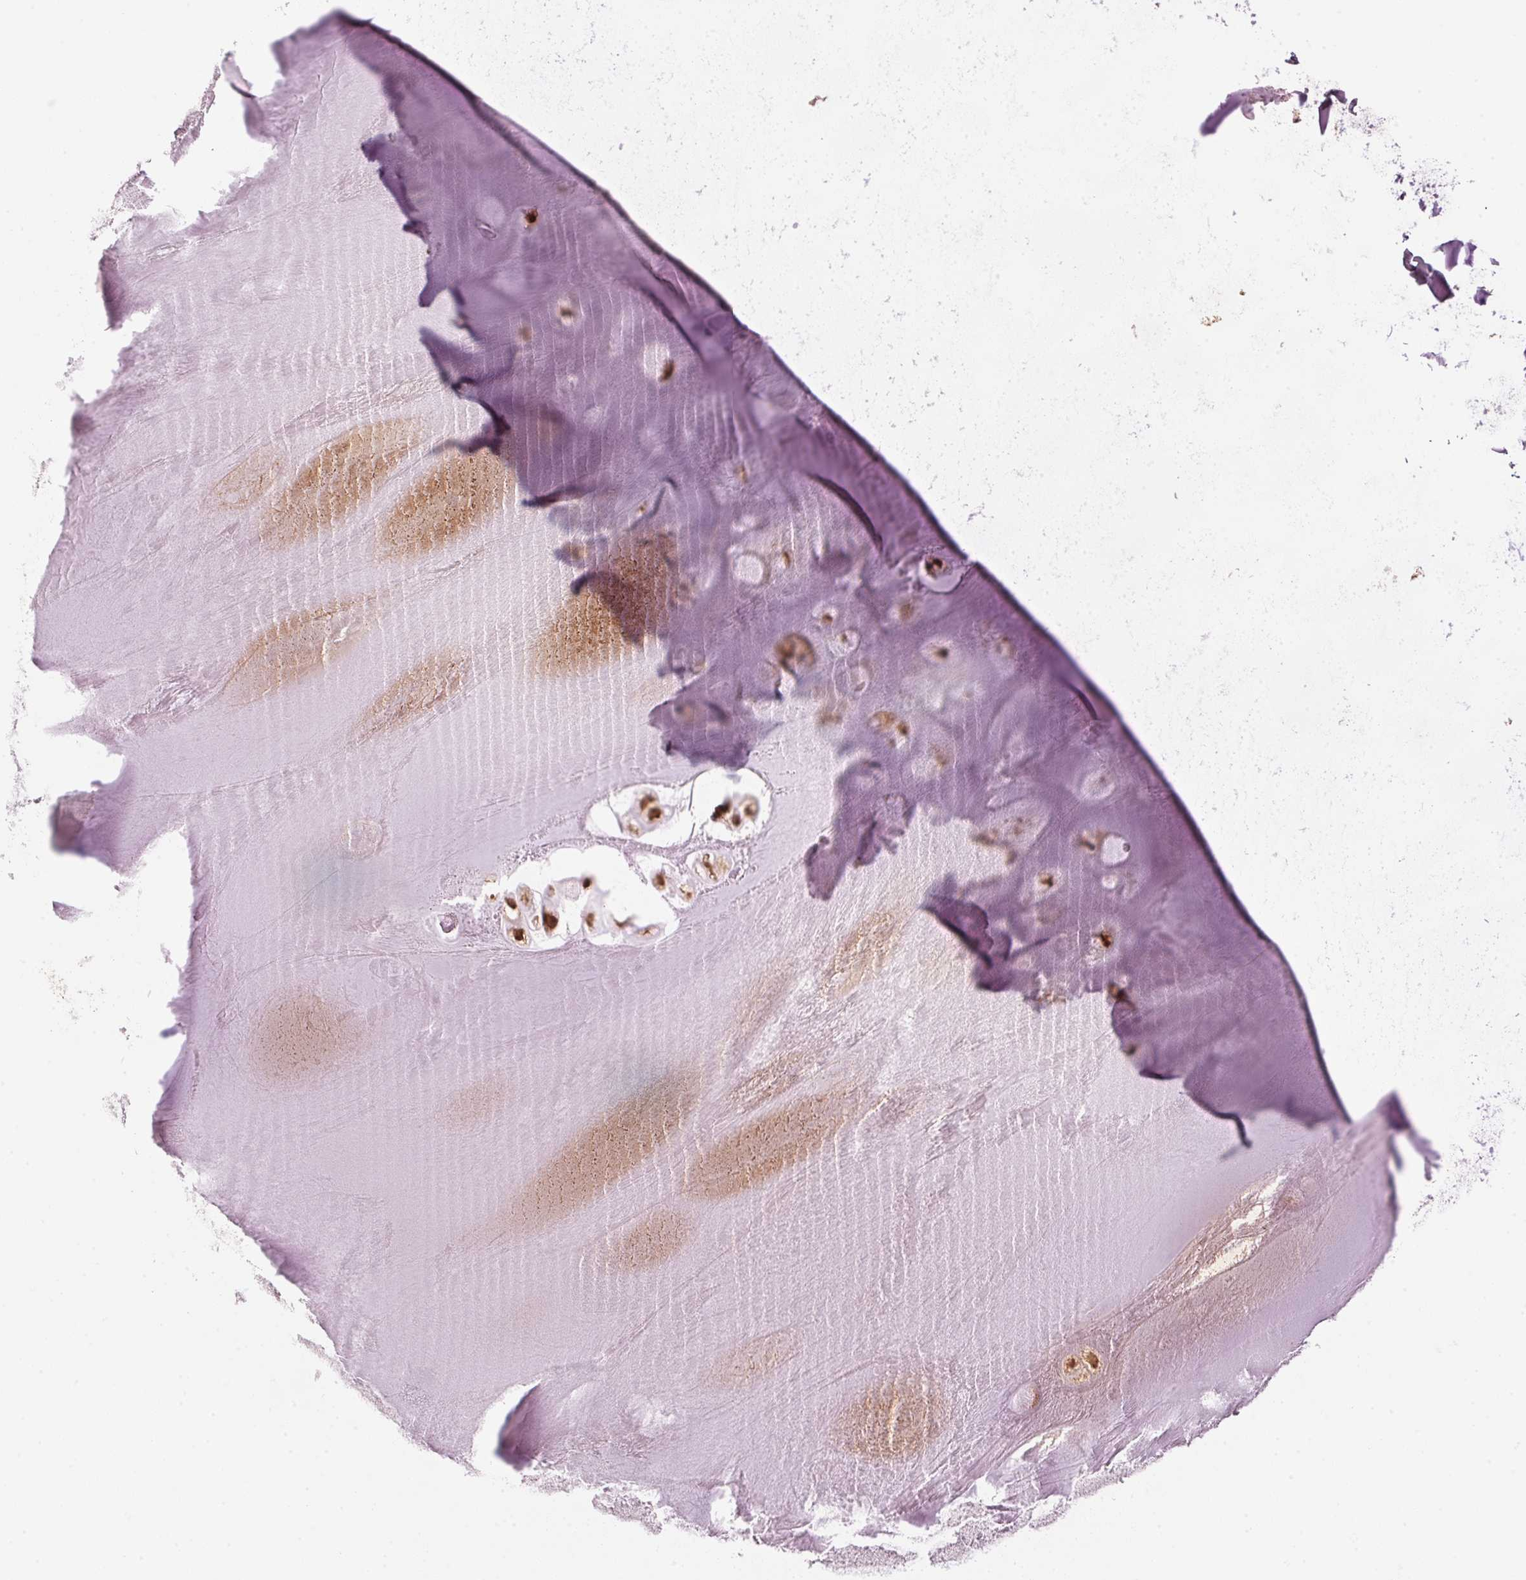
{"staining": {"intensity": "moderate", "quantity": "25%-75%", "location": "cytoplasmic/membranous"}, "tissue": "adipose tissue", "cell_type": "Adipocytes", "image_type": "normal", "snomed": [{"axis": "morphology", "description": "Normal tissue, NOS"}, {"axis": "morphology", "description": "Squamous cell carcinoma, NOS"}, {"axis": "topography", "description": "Cartilage tissue"}, {"axis": "topography", "description": "Bronchus"}, {"axis": "topography", "description": "Lung"}], "caption": "High-power microscopy captured an immunohistochemistry (IHC) micrograph of benign adipose tissue, revealing moderate cytoplasmic/membranous expression in approximately 25%-75% of adipocytes. (Brightfield microscopy of DAB IHC at high magnification).", "gene": "ARHGAP6", "patient": {"sex": "male", "age": 66}}